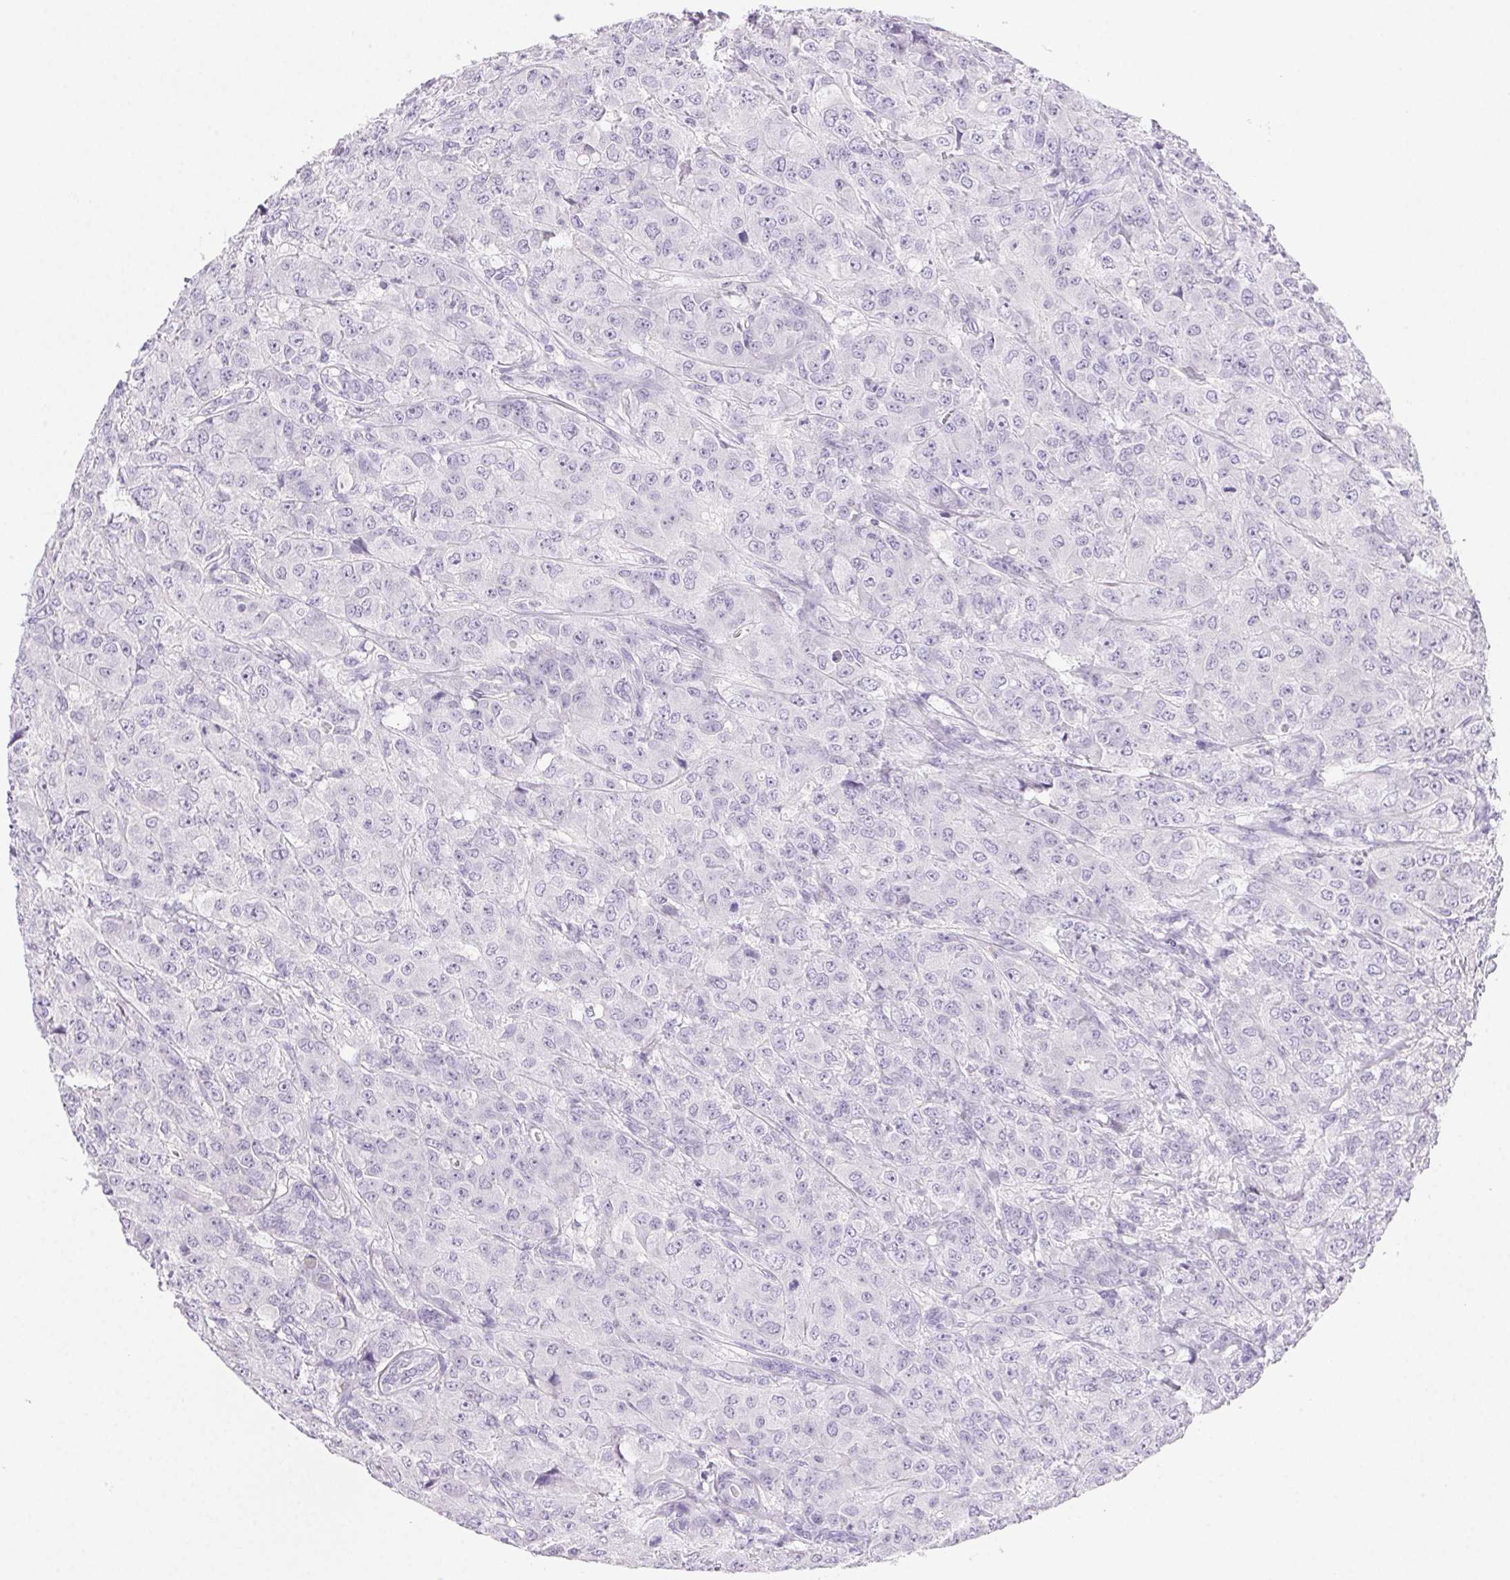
{"staining": {"intensity": "negative", "quantity": "none", "location": "none"}, "tissue": "breast cancer", "cell_type": "Tumor cells", "image_type": "cancer", "snomed": [{"axis": "morphology", "description": "Normal tissue, NOS"}, {"axis": "morphology", "description": "Duct carcinoma"}, {"axis": "topography", "description": "Breast"}], "caption": "Immunohistochemical staining of human breast intraductal carcinoma displays no significant positivity in tumor cells. (DAB immunohistochemistry, high magnification).", "gene": "PADI4", "patient": {"sex": "female", "age": 43}}